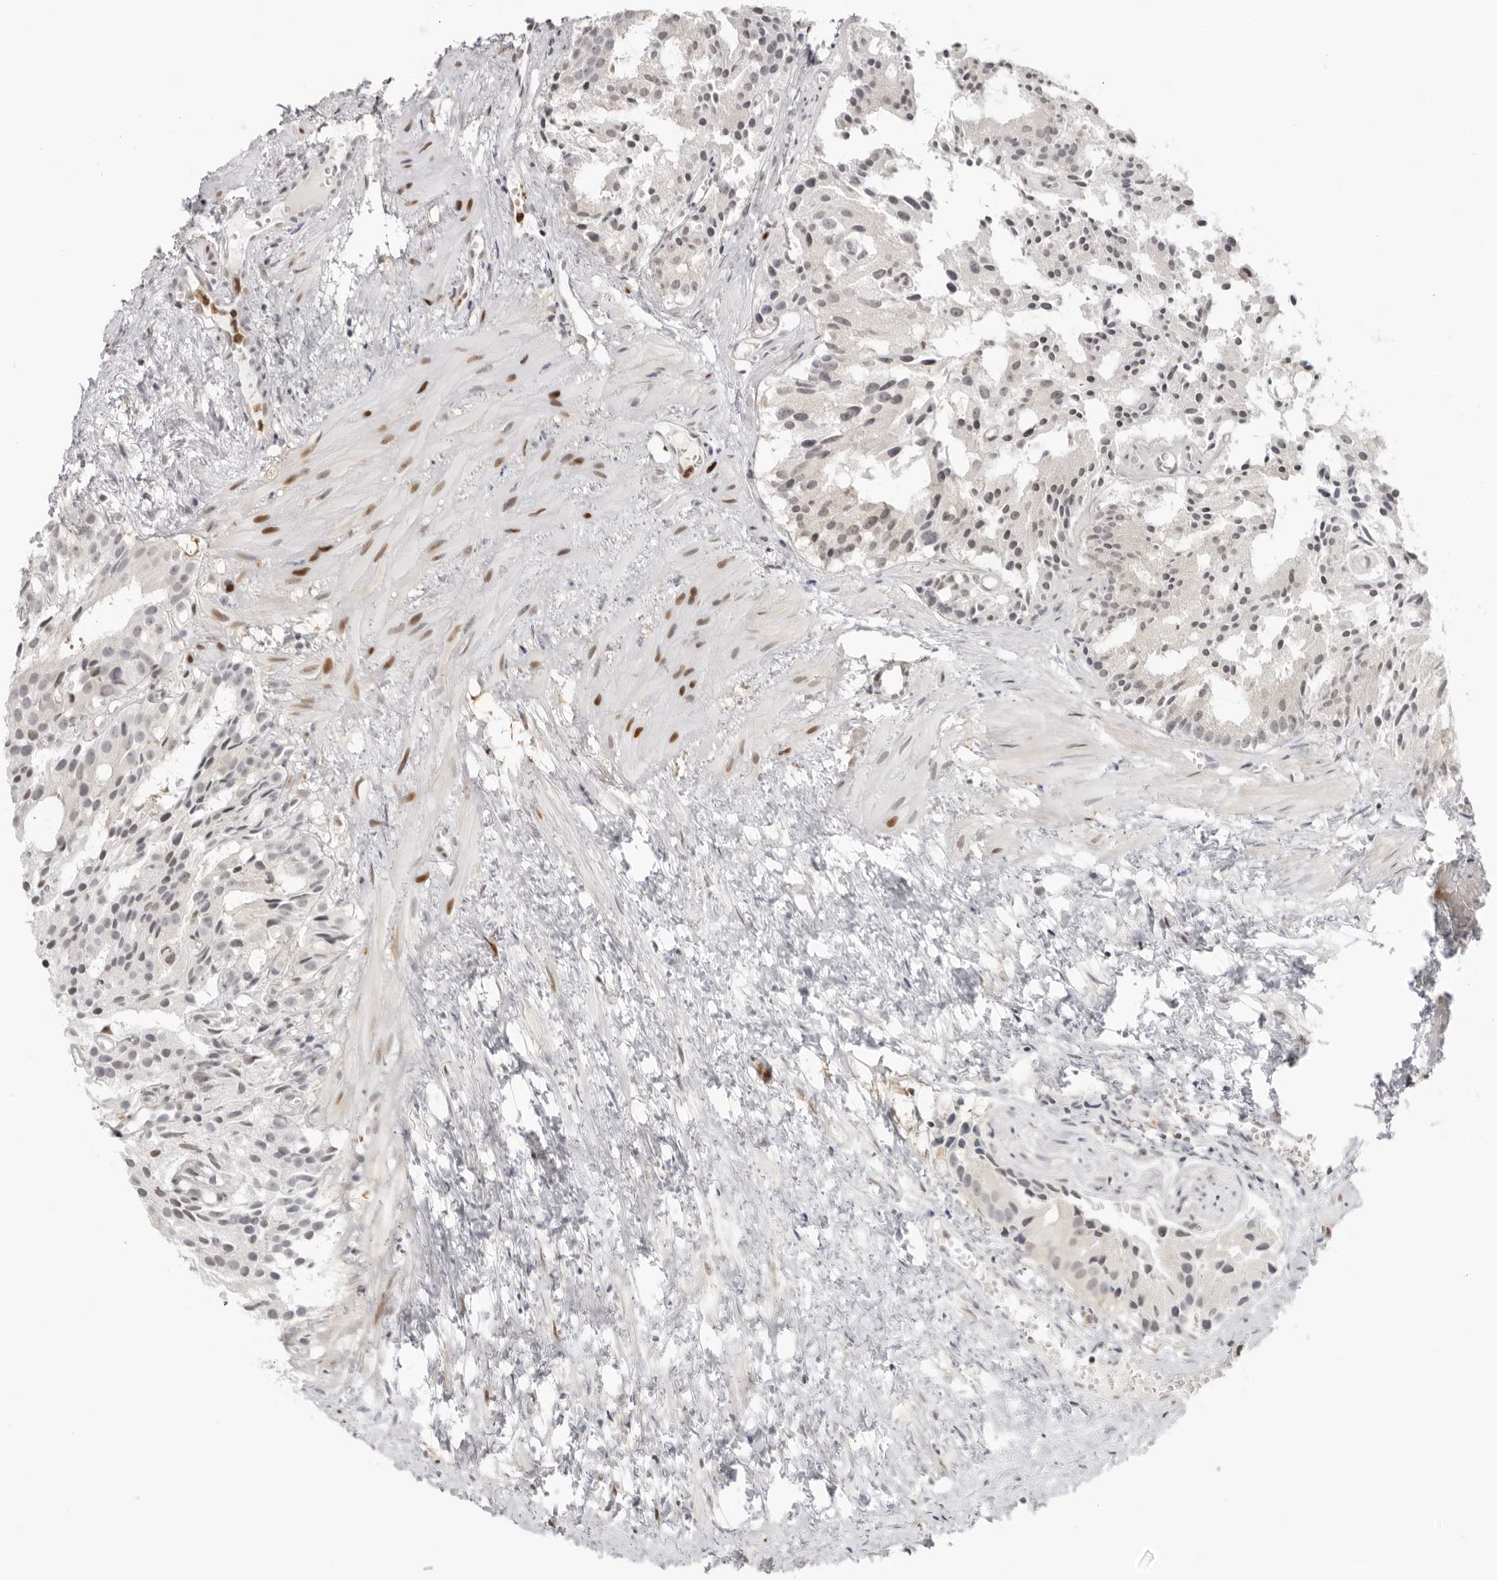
{"staining": {"intensity": "weak", "quantity": "<25%", "location": "nuclear"}, "tissue": "prostate cancer", "cell_type": "Tumor cells", "image_type": "cancer", "snomed": [{"axis": "morphology", "description": "Adenocarcinoma, Low grade"}, {"axis": "topography", "description": "Prostate"}], "caption": "Immunohistochemistry histopathology image of neoplastic tissue: human low-grade adenocarcinoma (prostate) stained with DAB shows no significant protein staining in tumor cells.", "gene": "RNF146", "patient": {"sex": "male", "age": 88}}